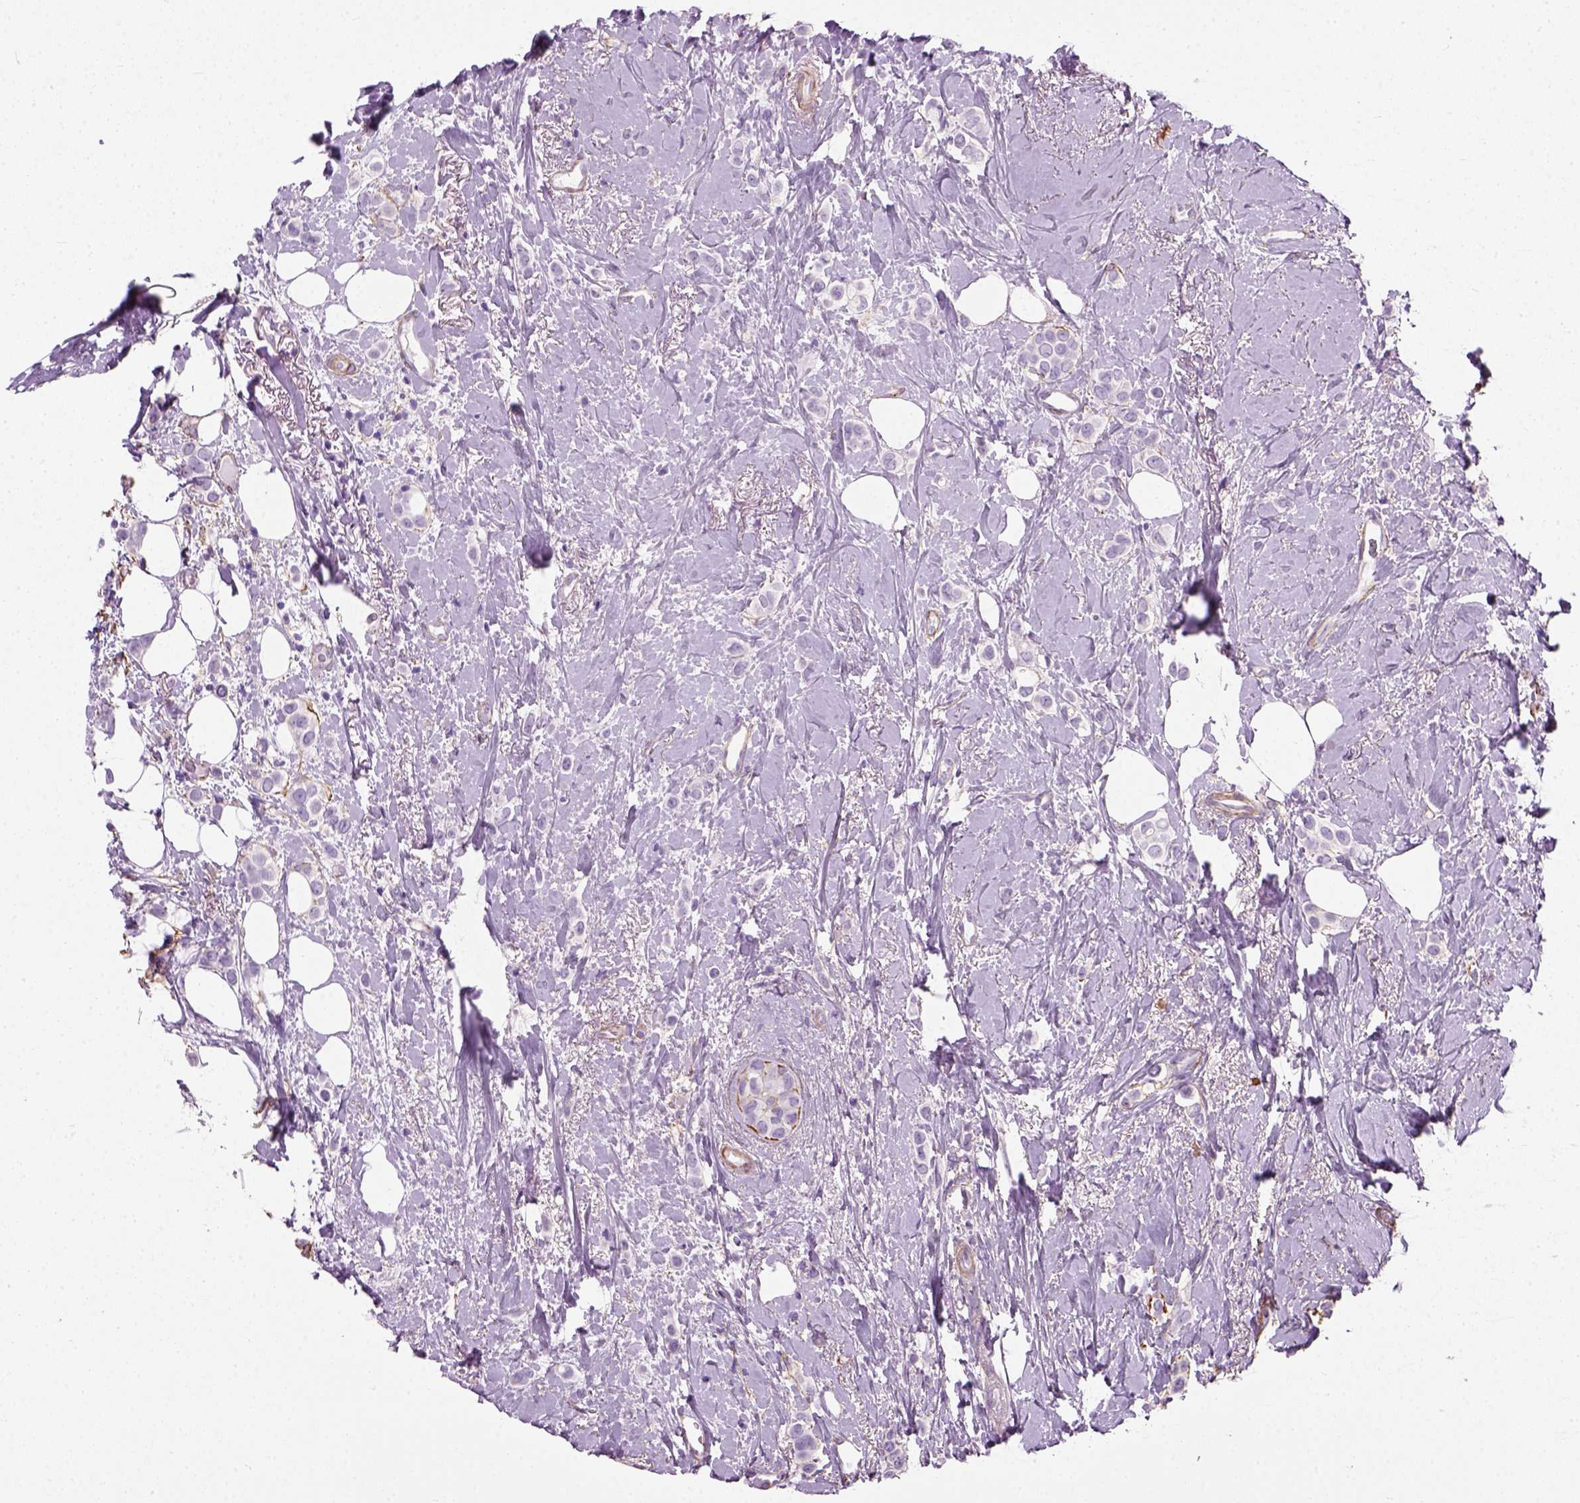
{"staining": {"intensity": "negative", "quantity": "none", "location": "none"}, "tissue": "breast cancer", "cell_type": "Tumor cells", "image_type": "cancer", "snomed": [{"axis": "morphology", "description": "Lobular carcinoma"}, {"axis": "topography", "description": "Breast"}], "caption": "DAB immunohistochemical staining of human breast cancer (lobular carcinoma) displays no significant positivity in tumor cells. The staining was performed using DAB to visualize the protein expression in brown, while the nuclei were stained in blue with hematoxylin (Magnification: 20x).", "gene": "FAM161A", "patient": {"sex": "female", "age": 66}}